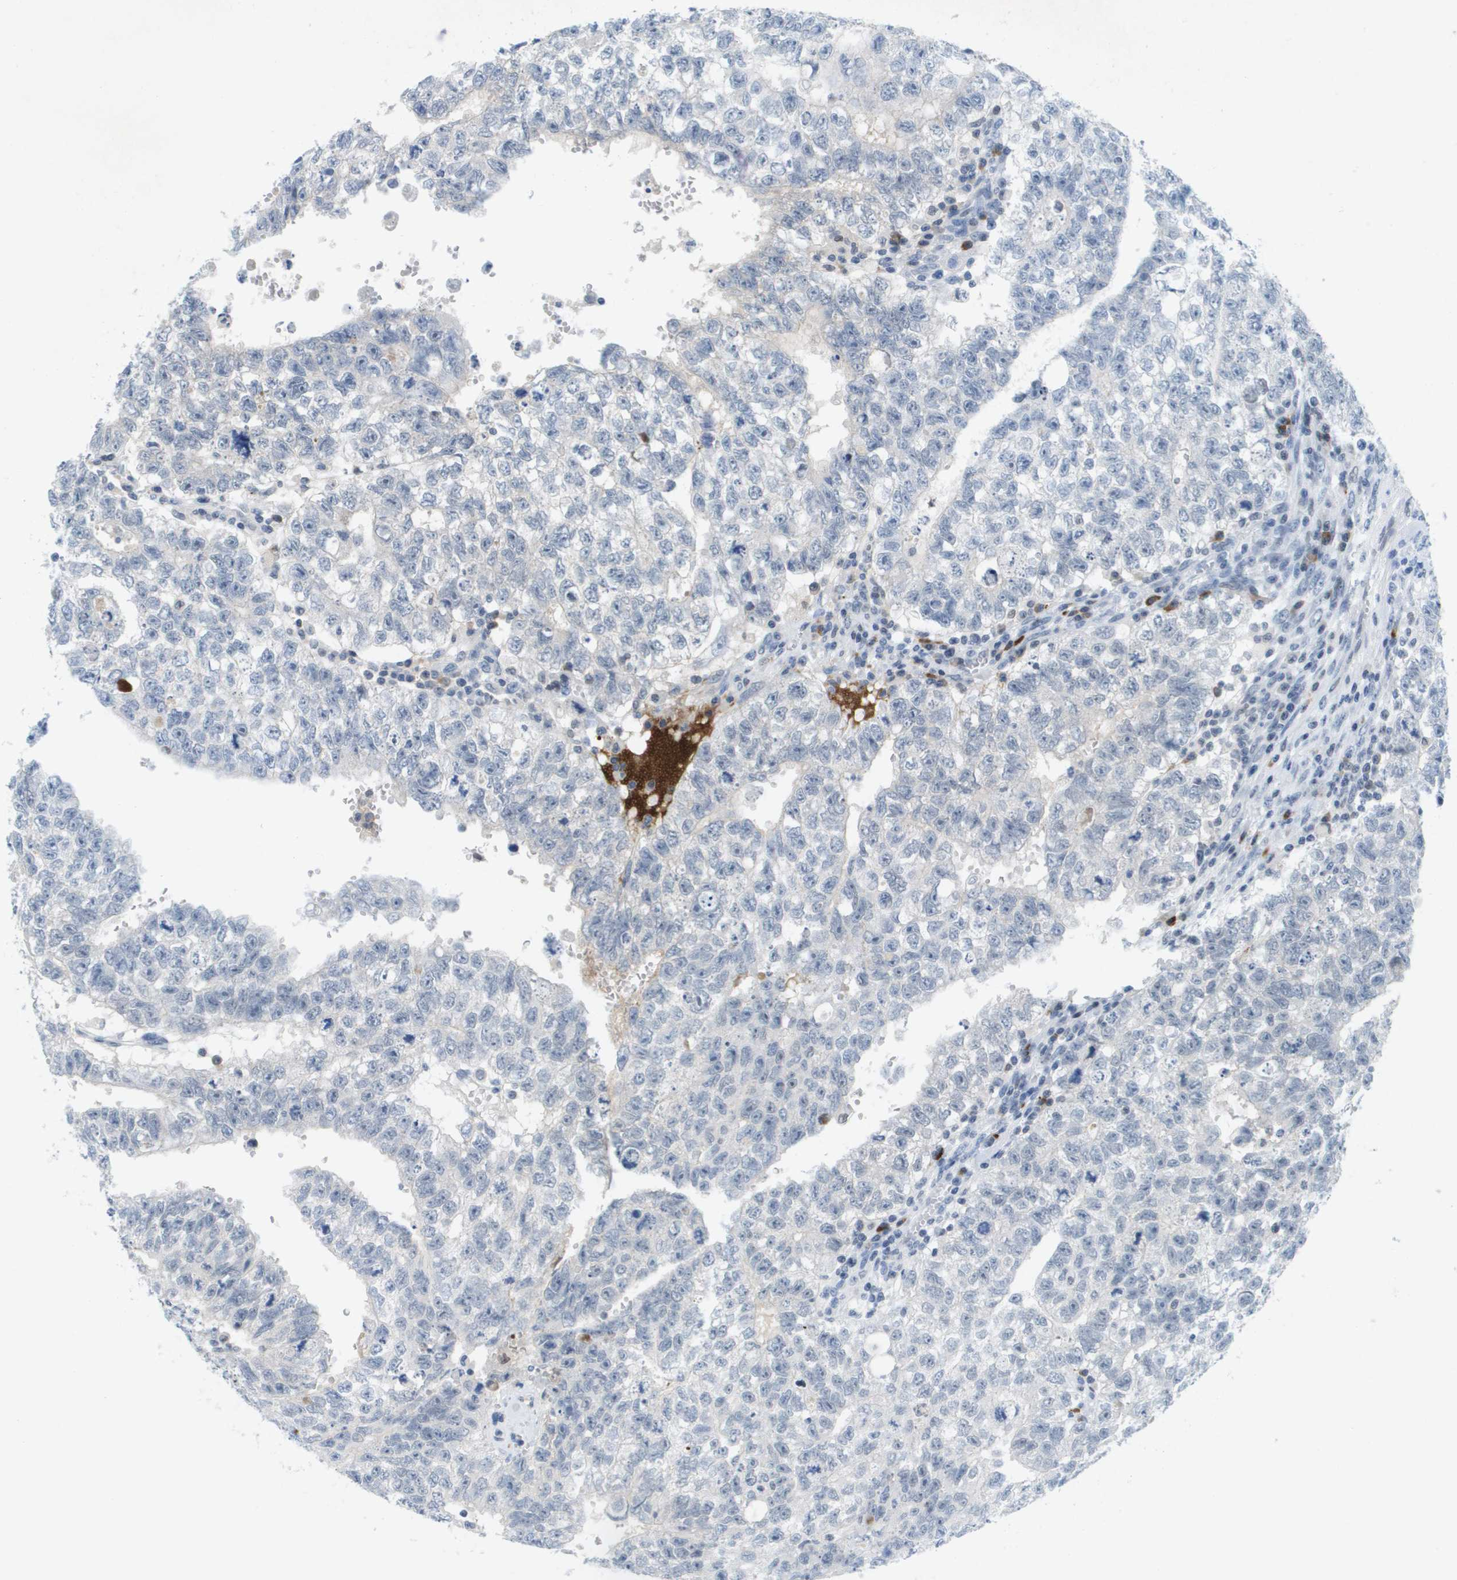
{"staining": {"intensity": "negative", "quantity": "none", "location": "none"}, "tissue": "testis cancer", "cell_type": "Tumor cells", "image_type": "cancer", "snomed": [{"axis": "morphology", "description": "Seminoma, NOS"}, {"axis": "morphology", "description": "Carcinoma, Embryonal, NOS"}, {"axis": "topography", "description": "Testis"}], "caption": "Immunohistochemistry histopathology image of neoplastic tissue: embryonal carcinoma (testis) stained with DAB (3,3'-diaminobenzidine) displays no significant protein expression in tumor cells. Nuclei are stained in blue.", "gene": "TP53RK", "patient": {"sex": "male", "age": 38}}